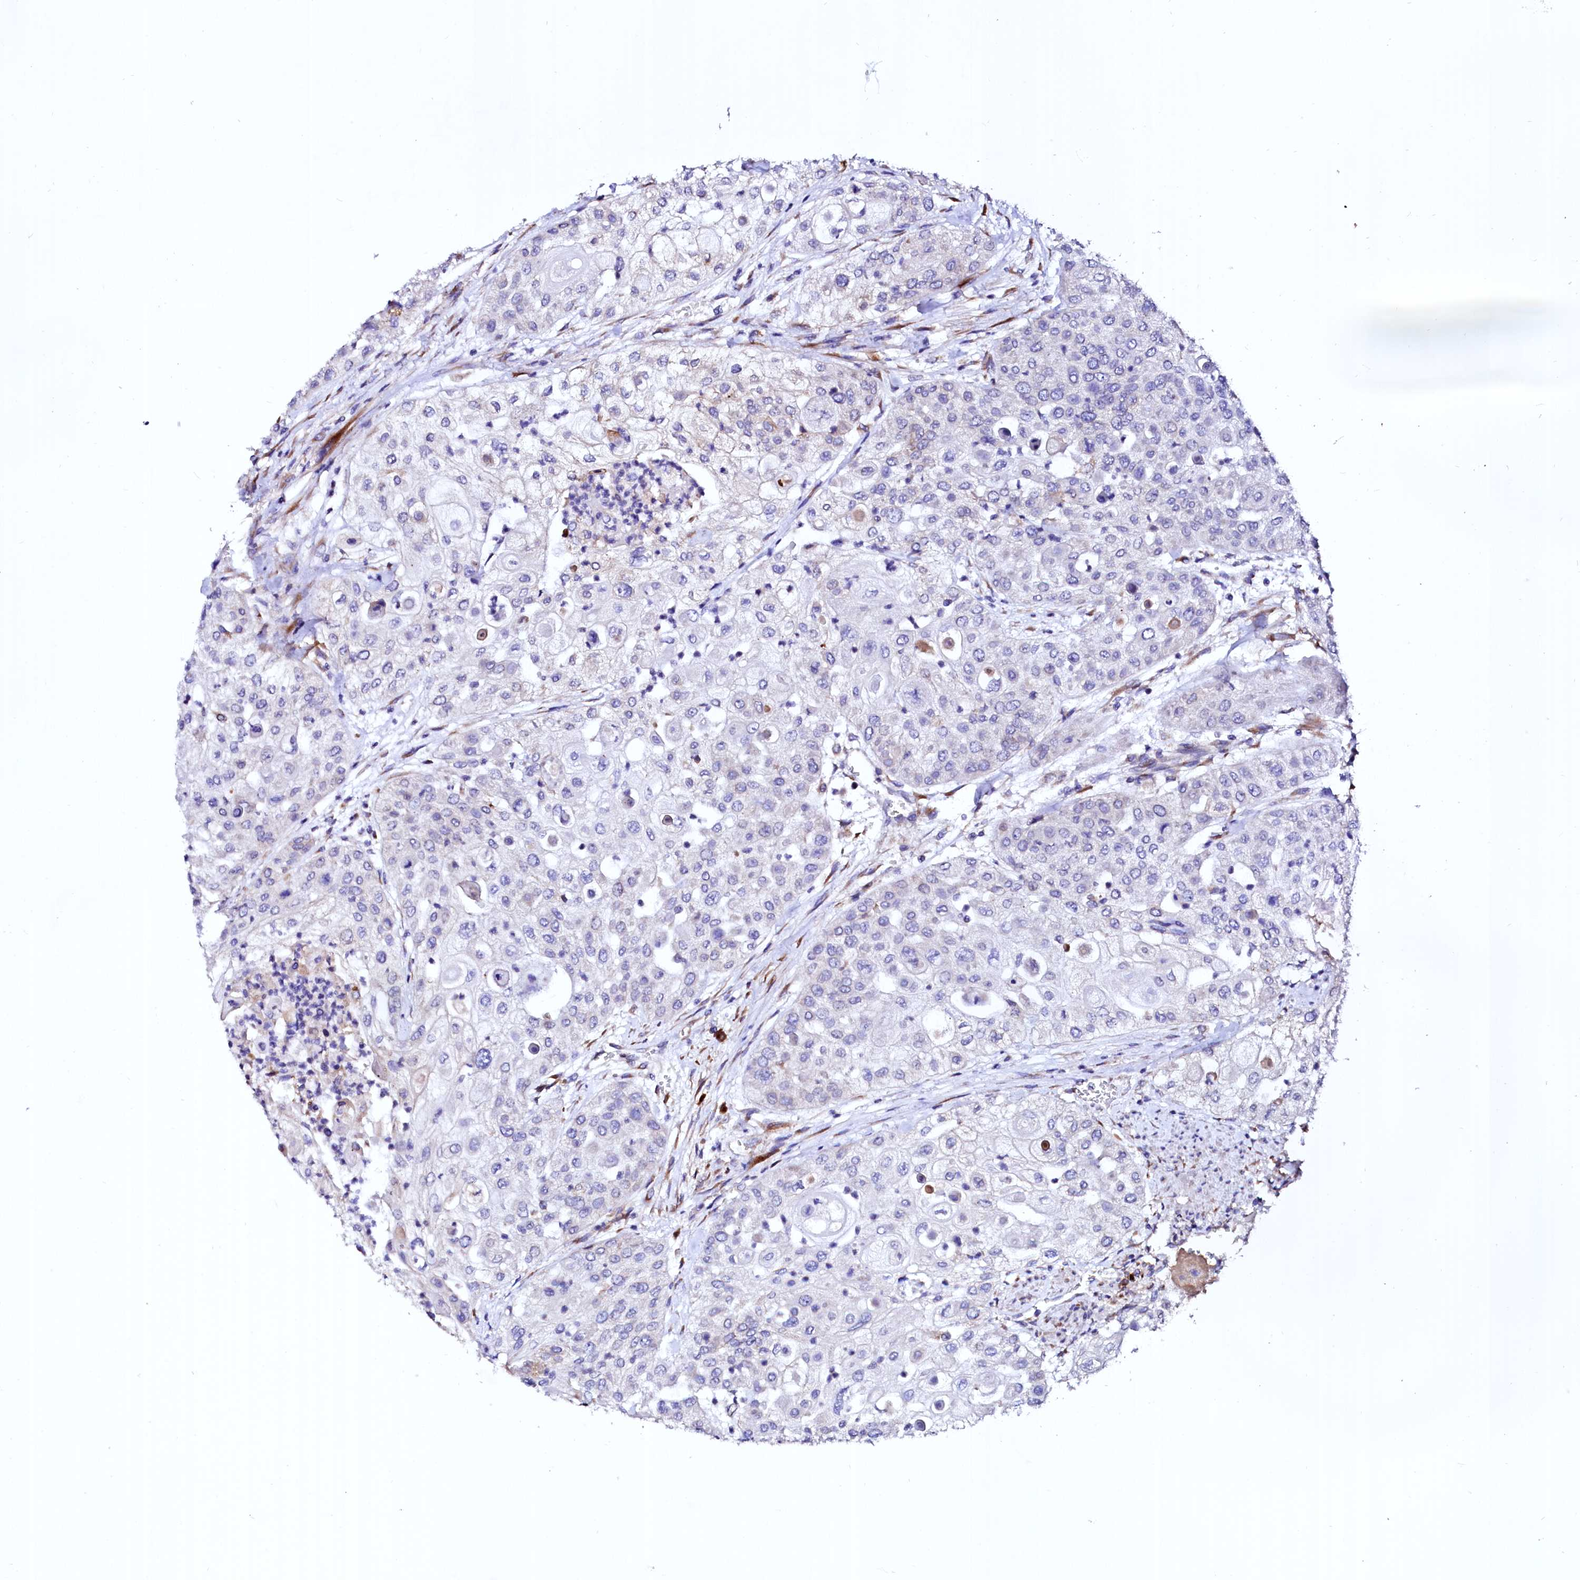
{"staining": {"intensity": "negative", "quantity": "none", "location": "none"}, "tissue": "urothelial cancer", "cell_type": "Tumor cells", "image_type": "cancer", "snomed": [{"axis": "morphology", "description": "Urothelial carcinoma, High grade"}, {"axis": "topography", "description": "Urinary bladder"}], "caption": "The histopathology image exhibits no staining of tumor cells in urothelial cancer.", "gene": "LMAN1", "patient": {"sex": "female", "age": 79}}